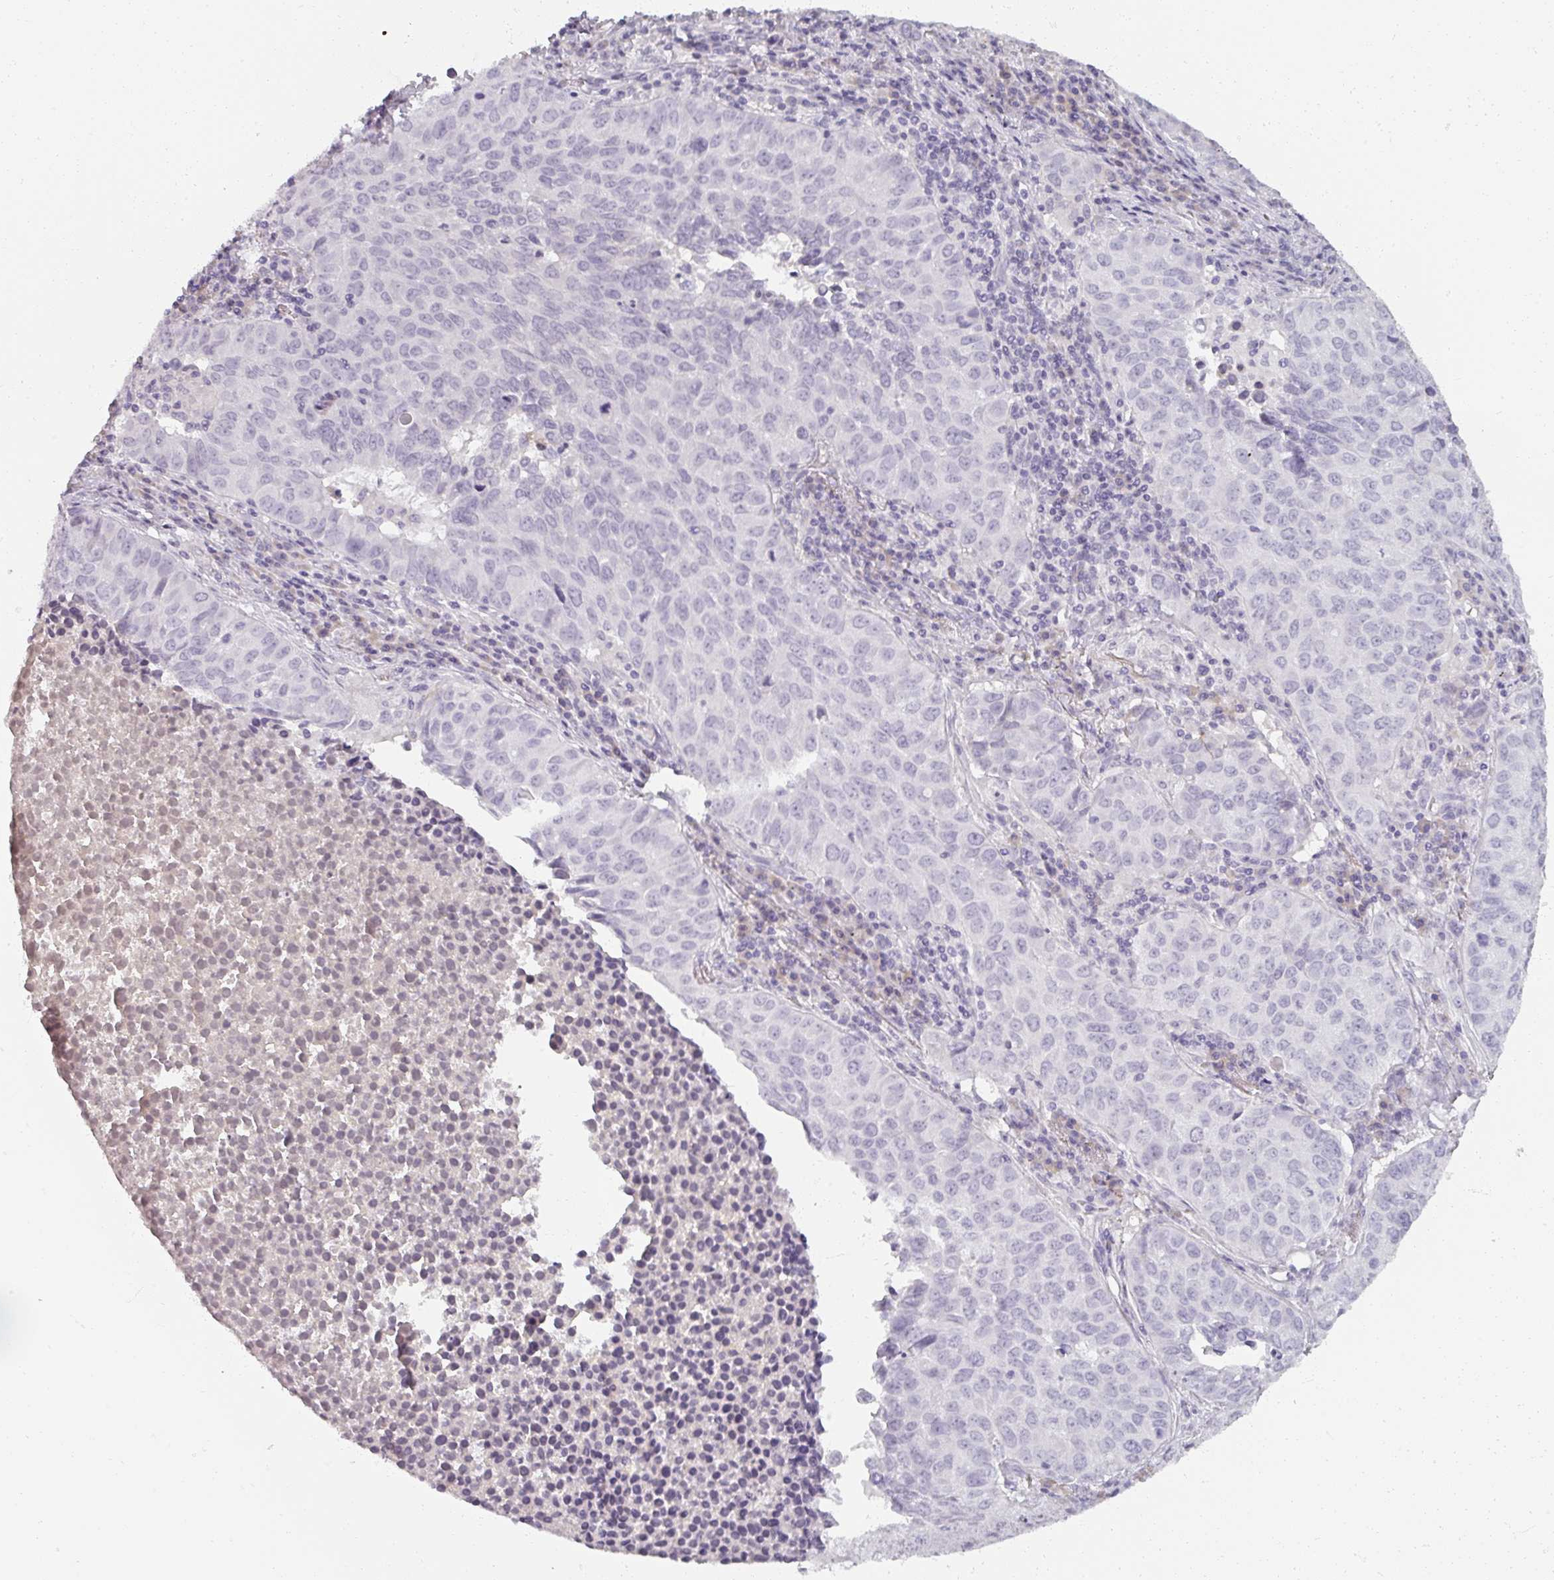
{"staining": {"intensity": "negative", "quantity": "none", "location": "none"}, "tissue": "lung cancer", "cell_type": "Tumor cells", "image_type": "cancer", "snomed": [{"axis": "morphology", "description": "Adenocarcinoma, NOS"}, {"axis": "topography", "description": "Lung"}], "caption": "Immunohistochemistry of lung cancer reveals no positivity in tumor cells. Brightfield microscopy of immunohistochemistry (IHC) stained with DAB (brown) and hematoxylin (blue), captured at high magnification.", "gene": "REG3G", "patient": {"sex": "female", "age": 50}}